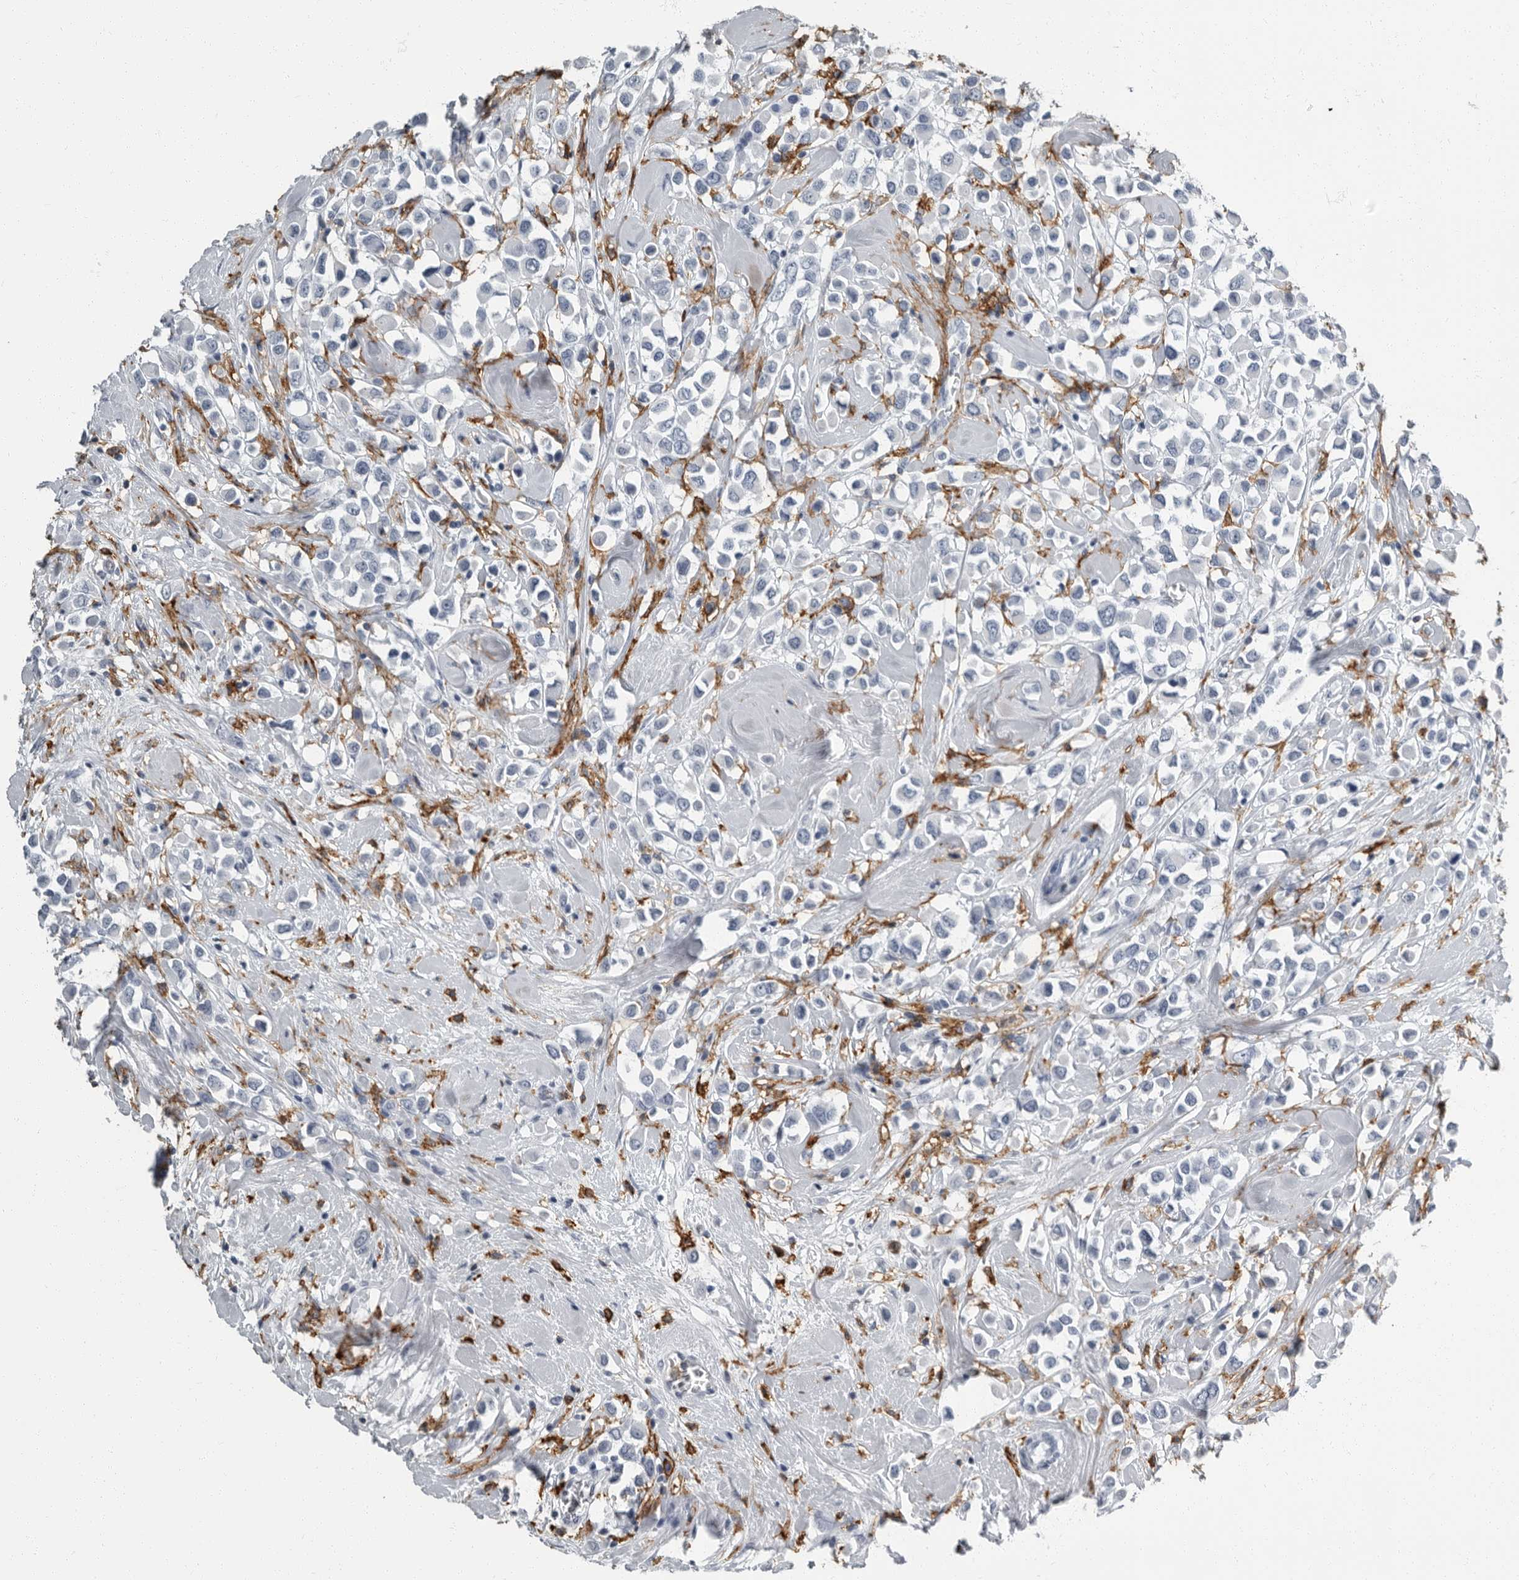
{"staining": {"intensity": "negative", "quantity": "none", "location": "none"}, "tissue": "breast cancer", "cell_type": "Tumor cells", "image_type": "cancer", "snomed": [{"axis": "morphology", "description": "Duct carcinoma"}, {"axis": "topography", "description": "Breast"}], "caption": "DAB (3,3'-diaminobenzidine) immunohistochemical staining of breast cancer (invasive ductal carcinoma) reveals no significant positivity in tumor cells.", "gene": "FCER1G", "patient": {"sex": "female", "age": 61}}